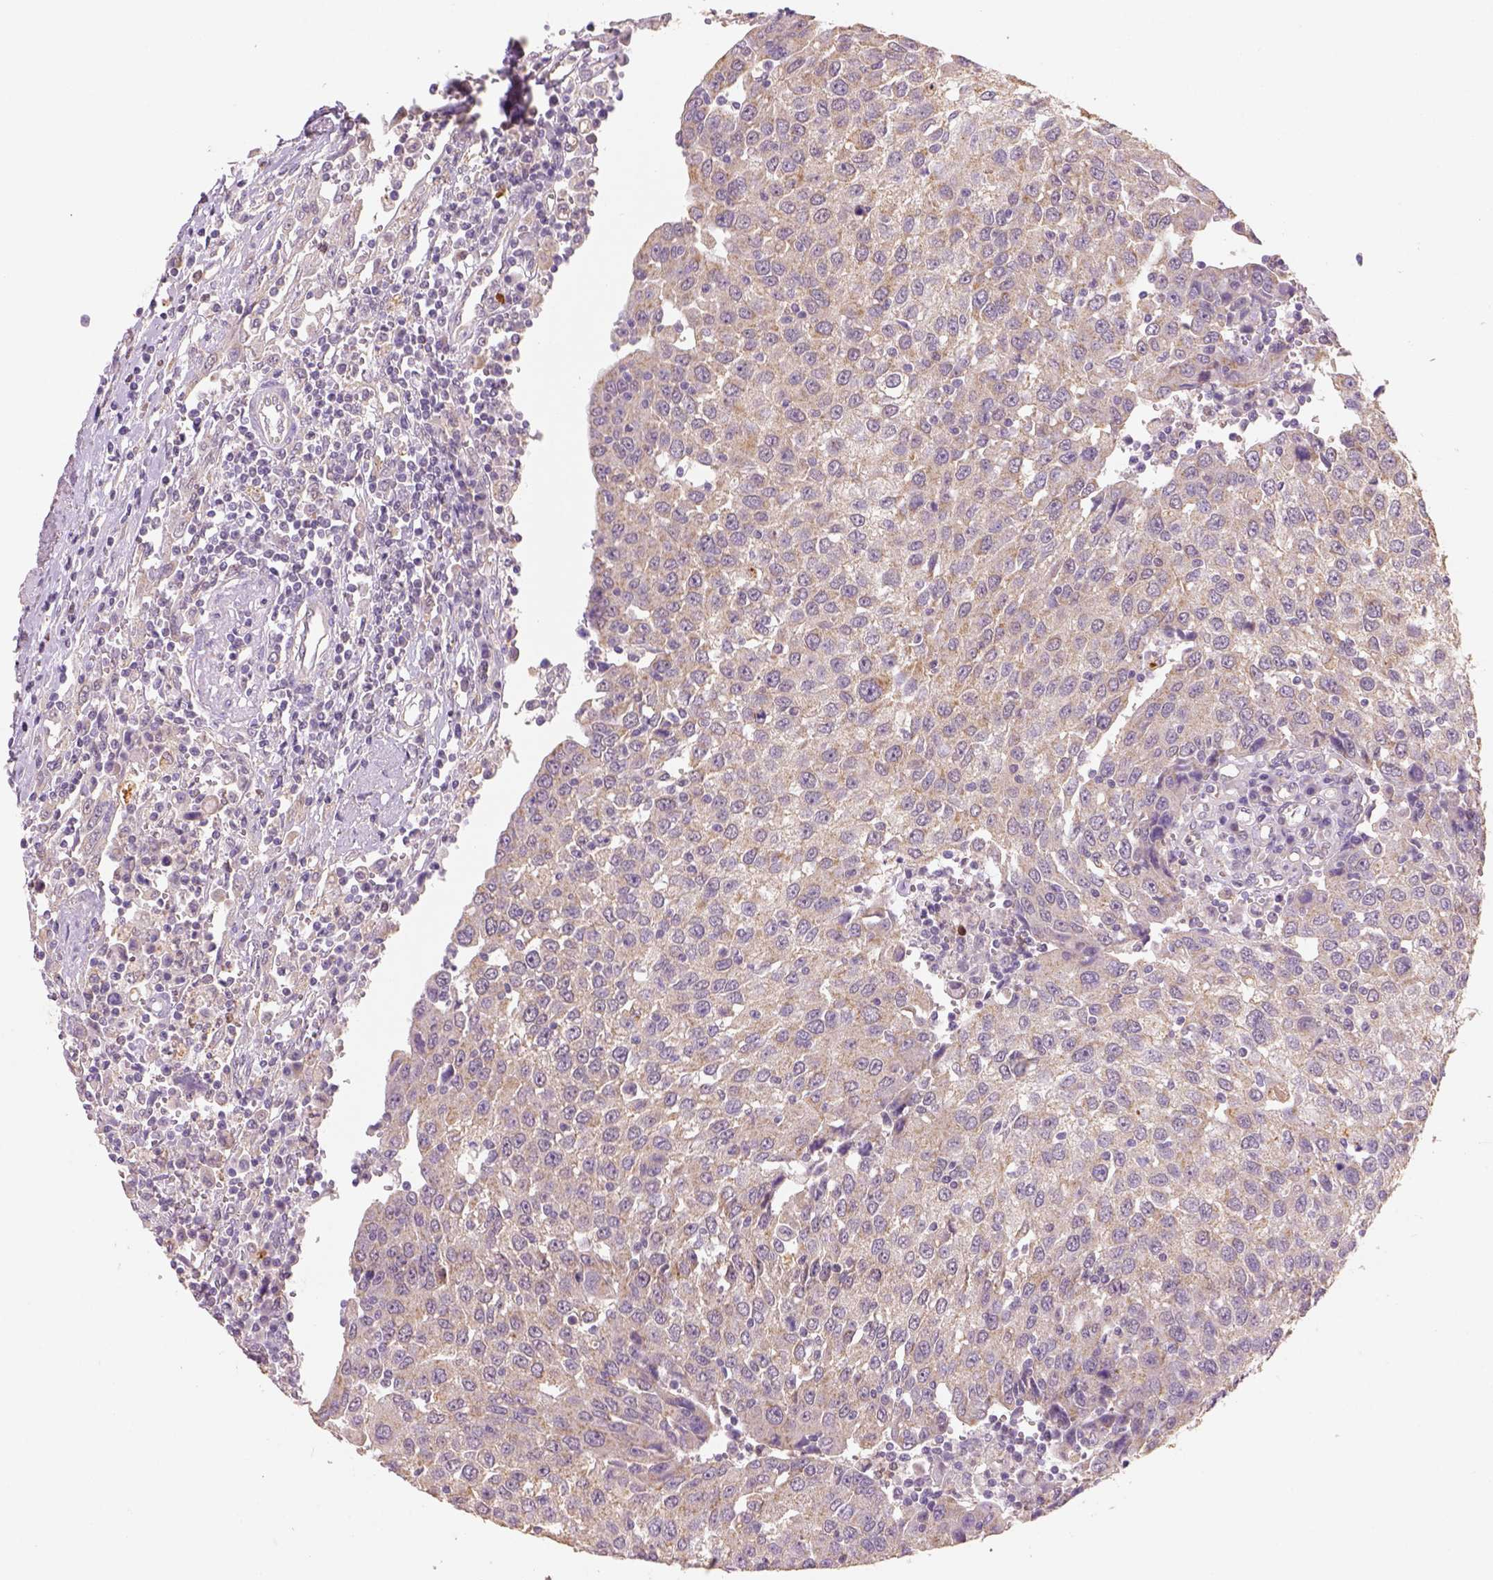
{"staining": {"intensity": "weak", "quantity": ">75%", "location": "cytoplasmic/membranous"}, "tissue": "urothelial cancer", "cell_type": "Tumor cells", "image_type": "cancer", "snomed": [{"axis": "morphology", "description": "Urothelial carcinoma, High grade"}, {"axis": "topography", "description": "Urinary bladder"}], "caption": "This is an image of IHC staining of urothelial cancer, which shows weak expression in the cytoplasmic/membranous of tumor cells.", "gene": "AP2B1", "patient": {"sex": "female", "age": 85}}